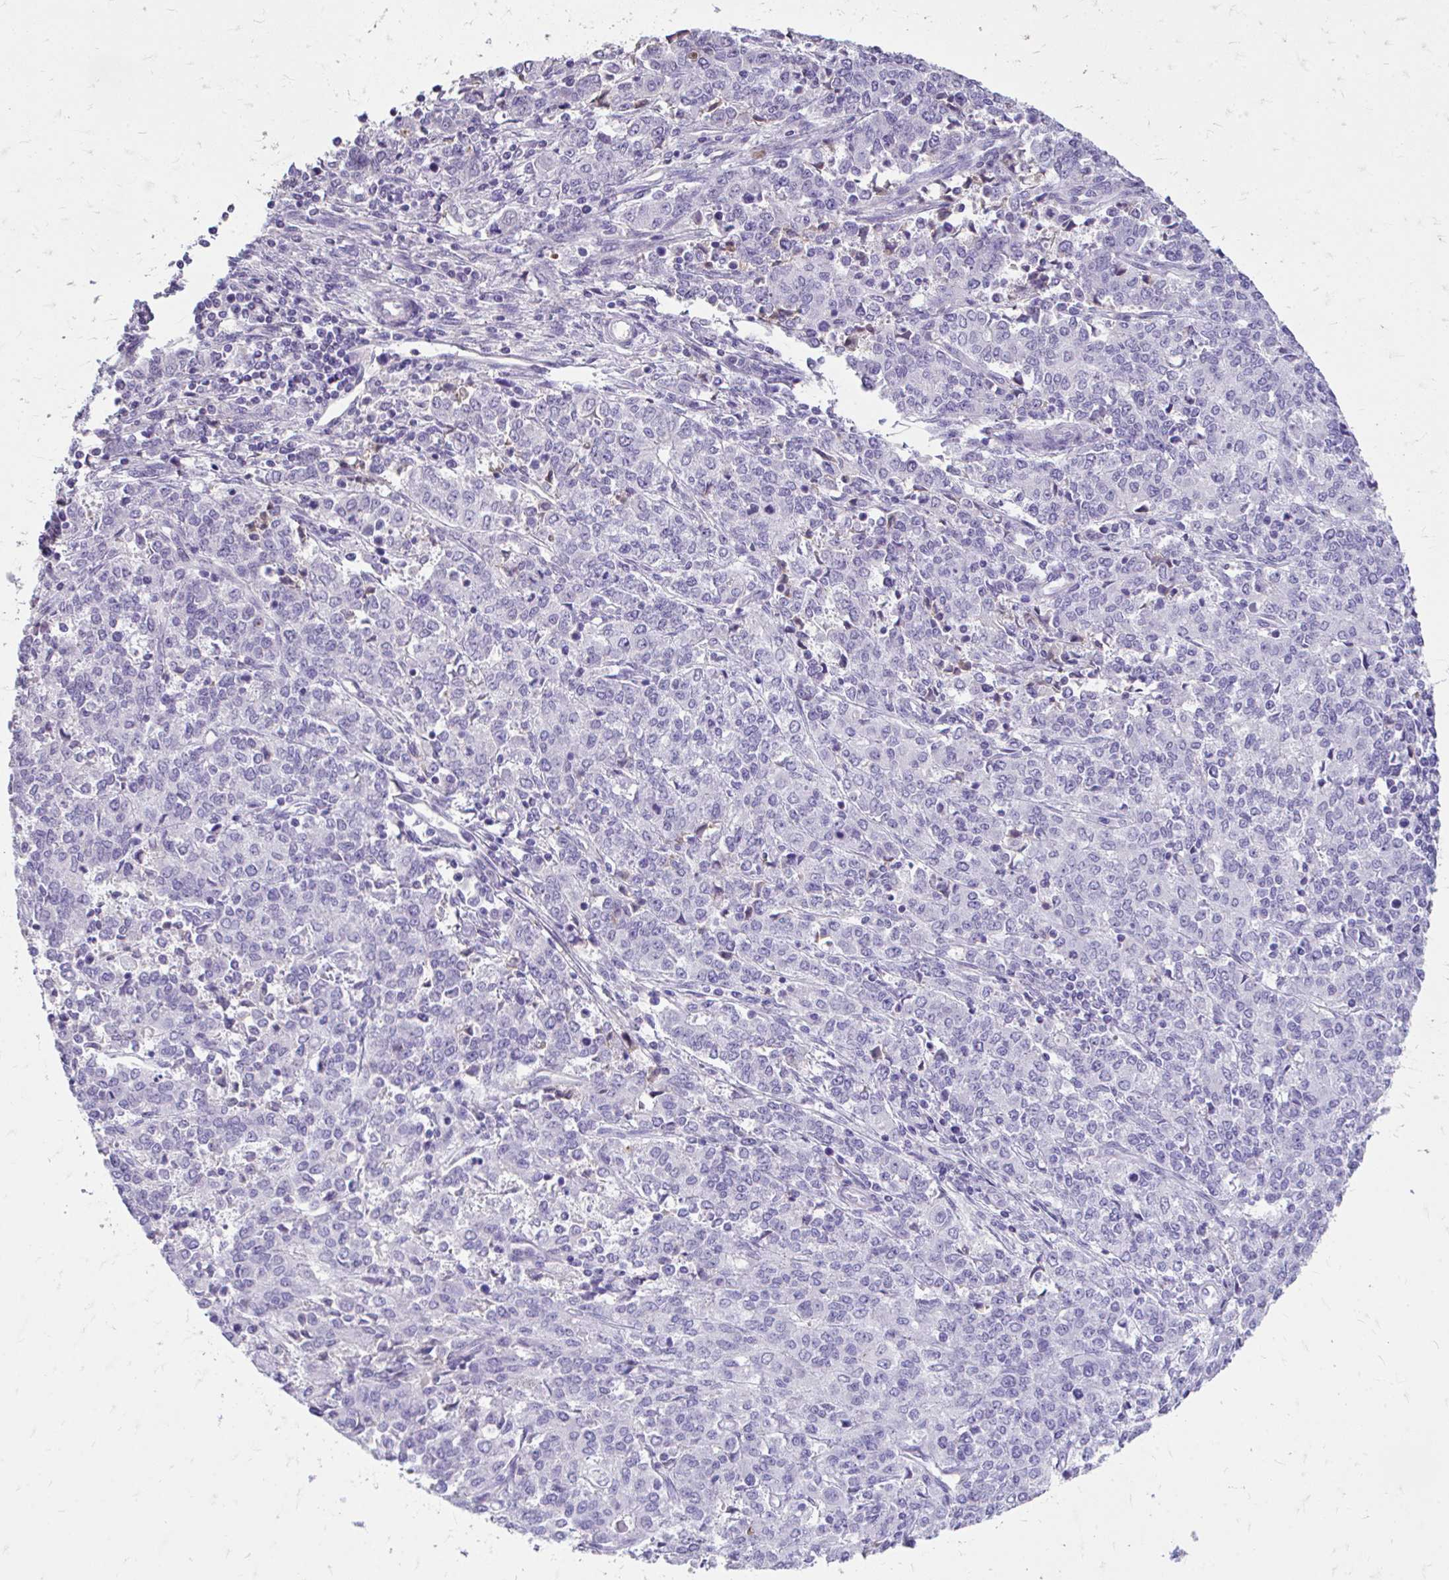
{"staining": {"intensity": "negative", "quantity": "none", "location": "none"}, "tissue": "endometrial cancer", "cell_type": "Tumor cells", "image_type": "cancer", "snomed": [{"axis": "morphology", "description": "Adenocarcinoma, NOS"}, {"axis": "topography", "description": "Endometrium"}], "caption": "High magnification brightfield microscopy of adenocarcinoma (endometrial) stained with DAB (brown) and counterstained with hematoxylin (blue): tumor cells show no significant expression.", "gene": "CFH", "patient": {"sex": "female", "age": 50}}